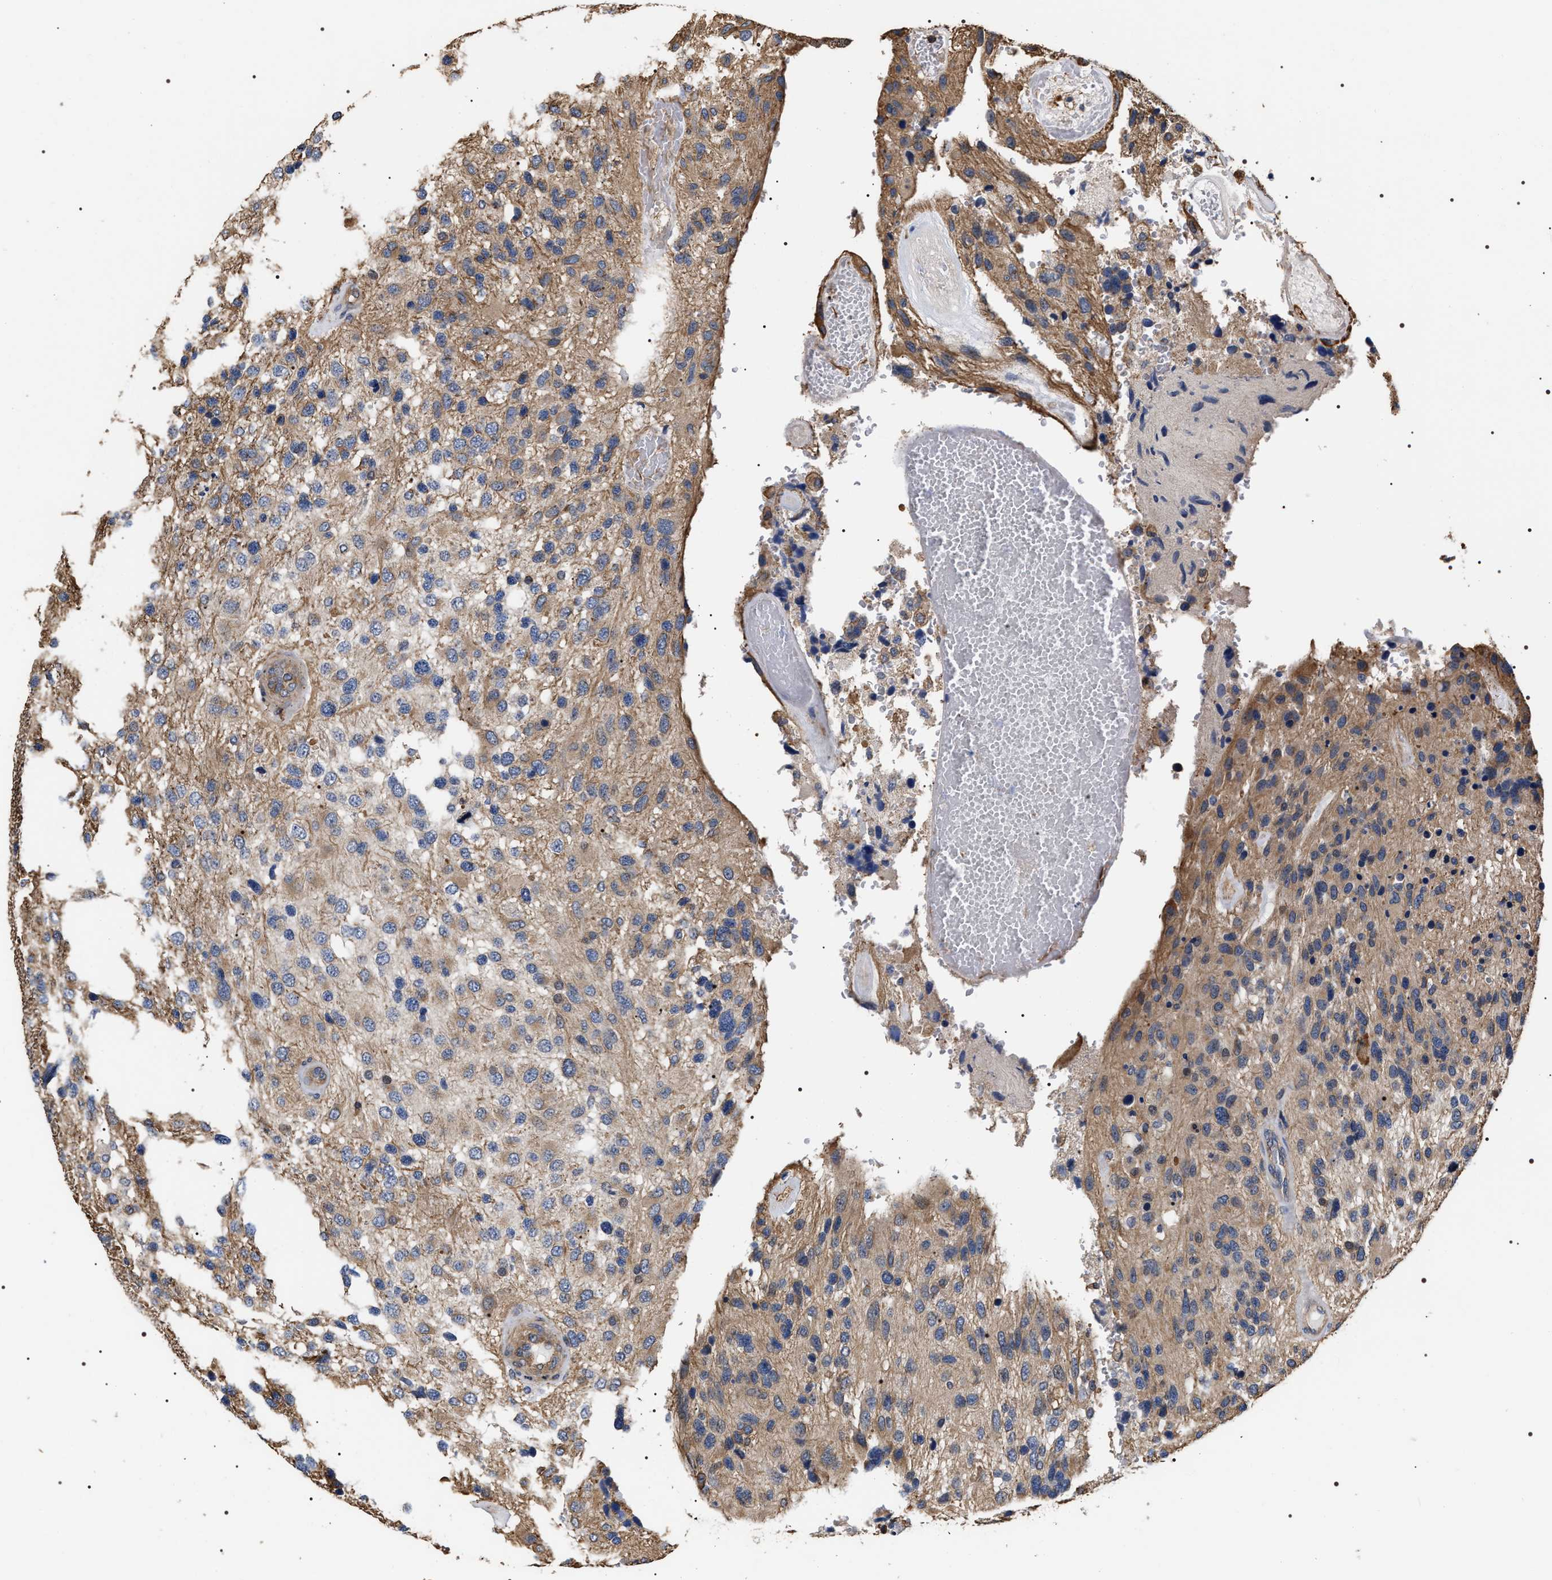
{"staining": {"intensity": "weak", "quantity": "25%-75%", "location": "cytoplasmic/membranous"}, "tissue": "glioma", "cell_type": "Tumor cells", "image_type": "cancer", "snomed": [{"axis": "morphology", "description": "Glioma, malignant, High grade"}, {"axis": "topography", "description": "Brain"}], "caption": "There is low levels of weak cytoplasmic/membranous positivity in tumor cells of glioma, as demonstrated by immunohistochemical staining (brown color).", "gene": "TSPAN33", "patient": {"sex": "female", "age": 58}}